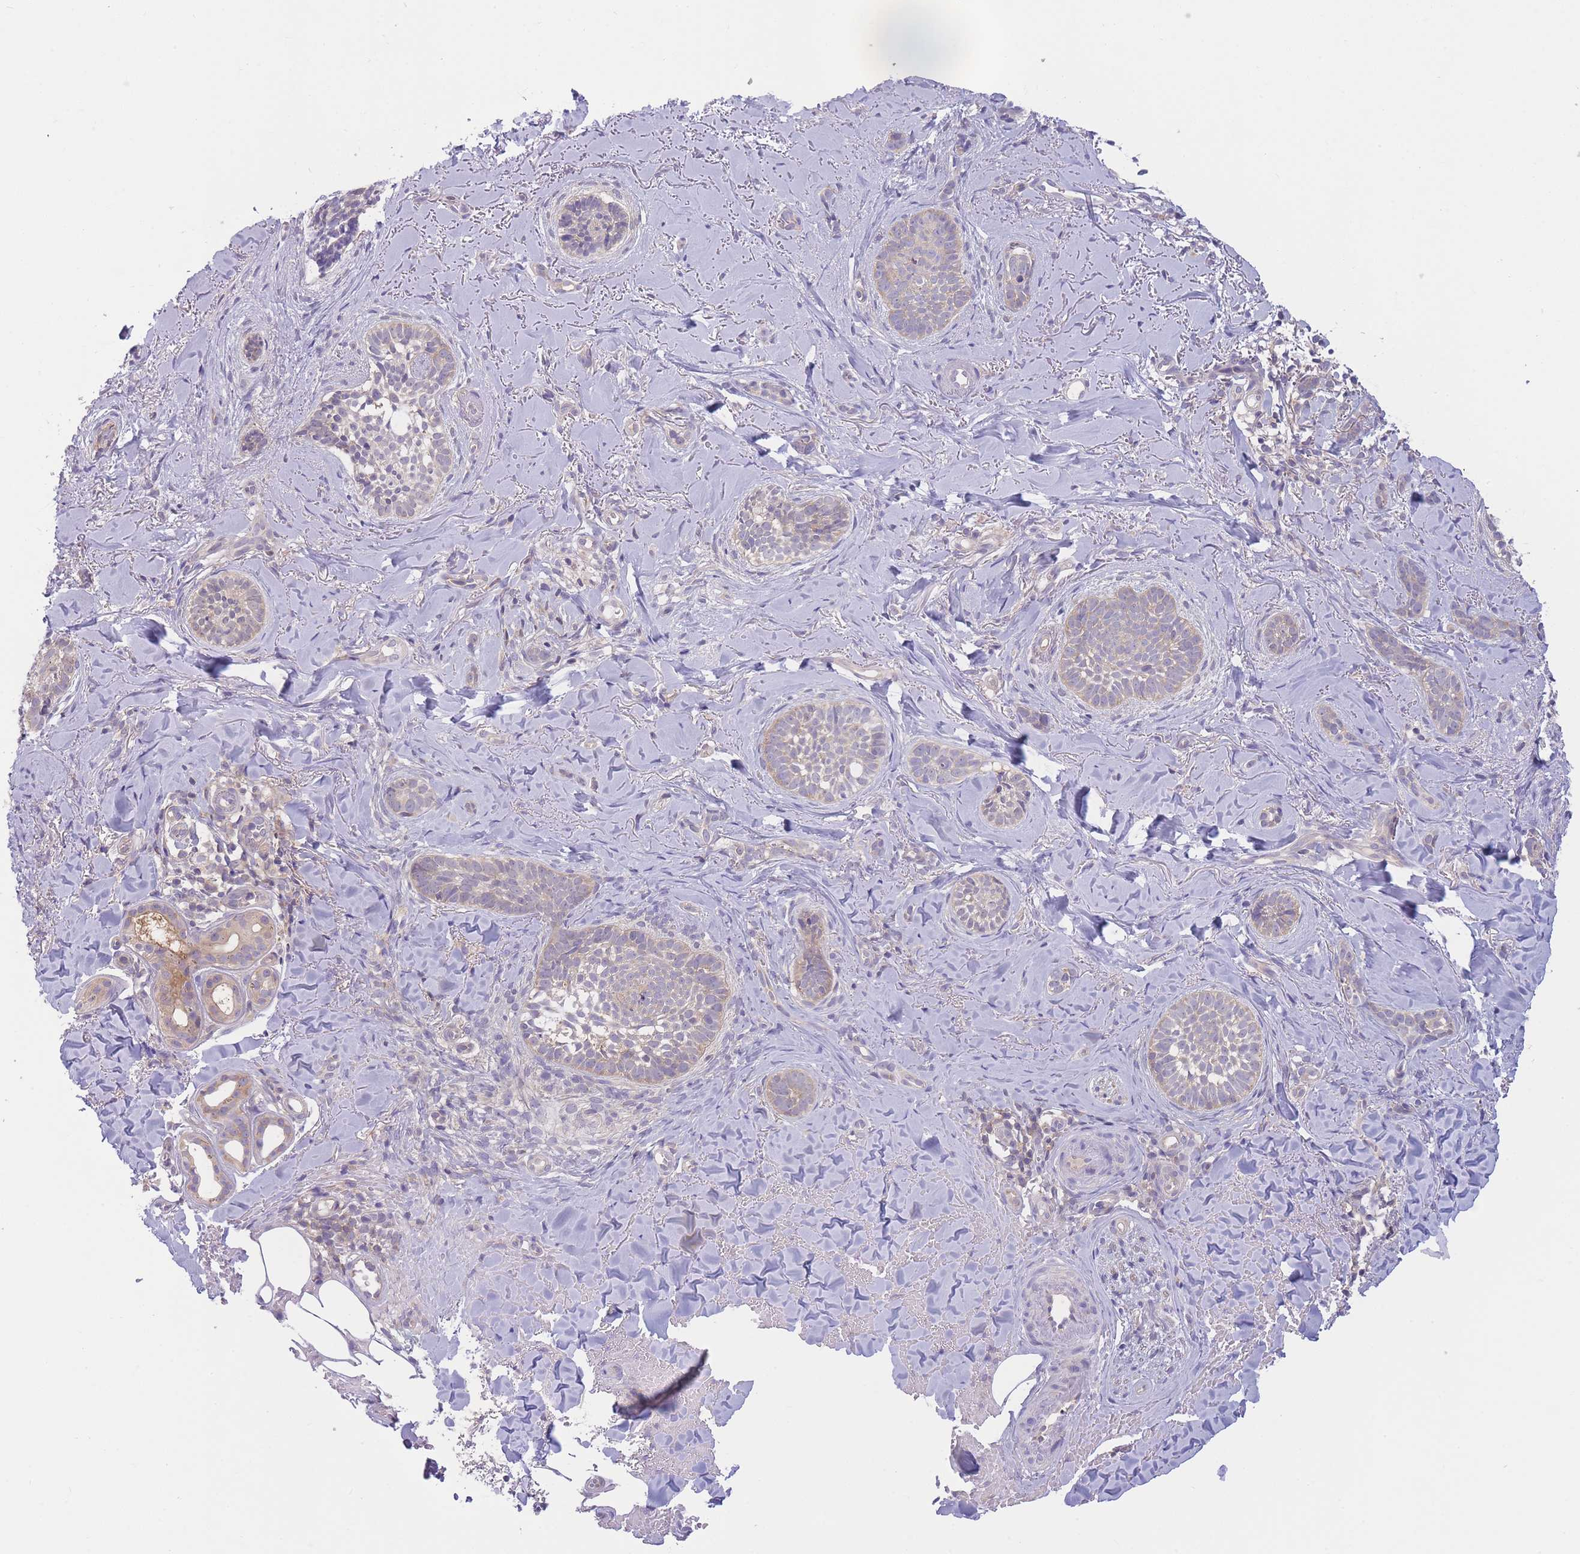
{"staining": {"intensity": "negative", "quantity": "none", "location": "none"}, "tissue": "skin cancer", "cell_type": "Tumor cells", "image_type": "cancer", "snomed": [{"axis": "morphology", "description": "Basal cell carcinoma"}, {"axis": "topography", "description": "Skin"}], "caption": "IHC of human basal cell carcinoma (skin) demonstrates no expression in tumor cells.", "gene": "PFDN6", "patient": {"sex": "female", "age": 55}}